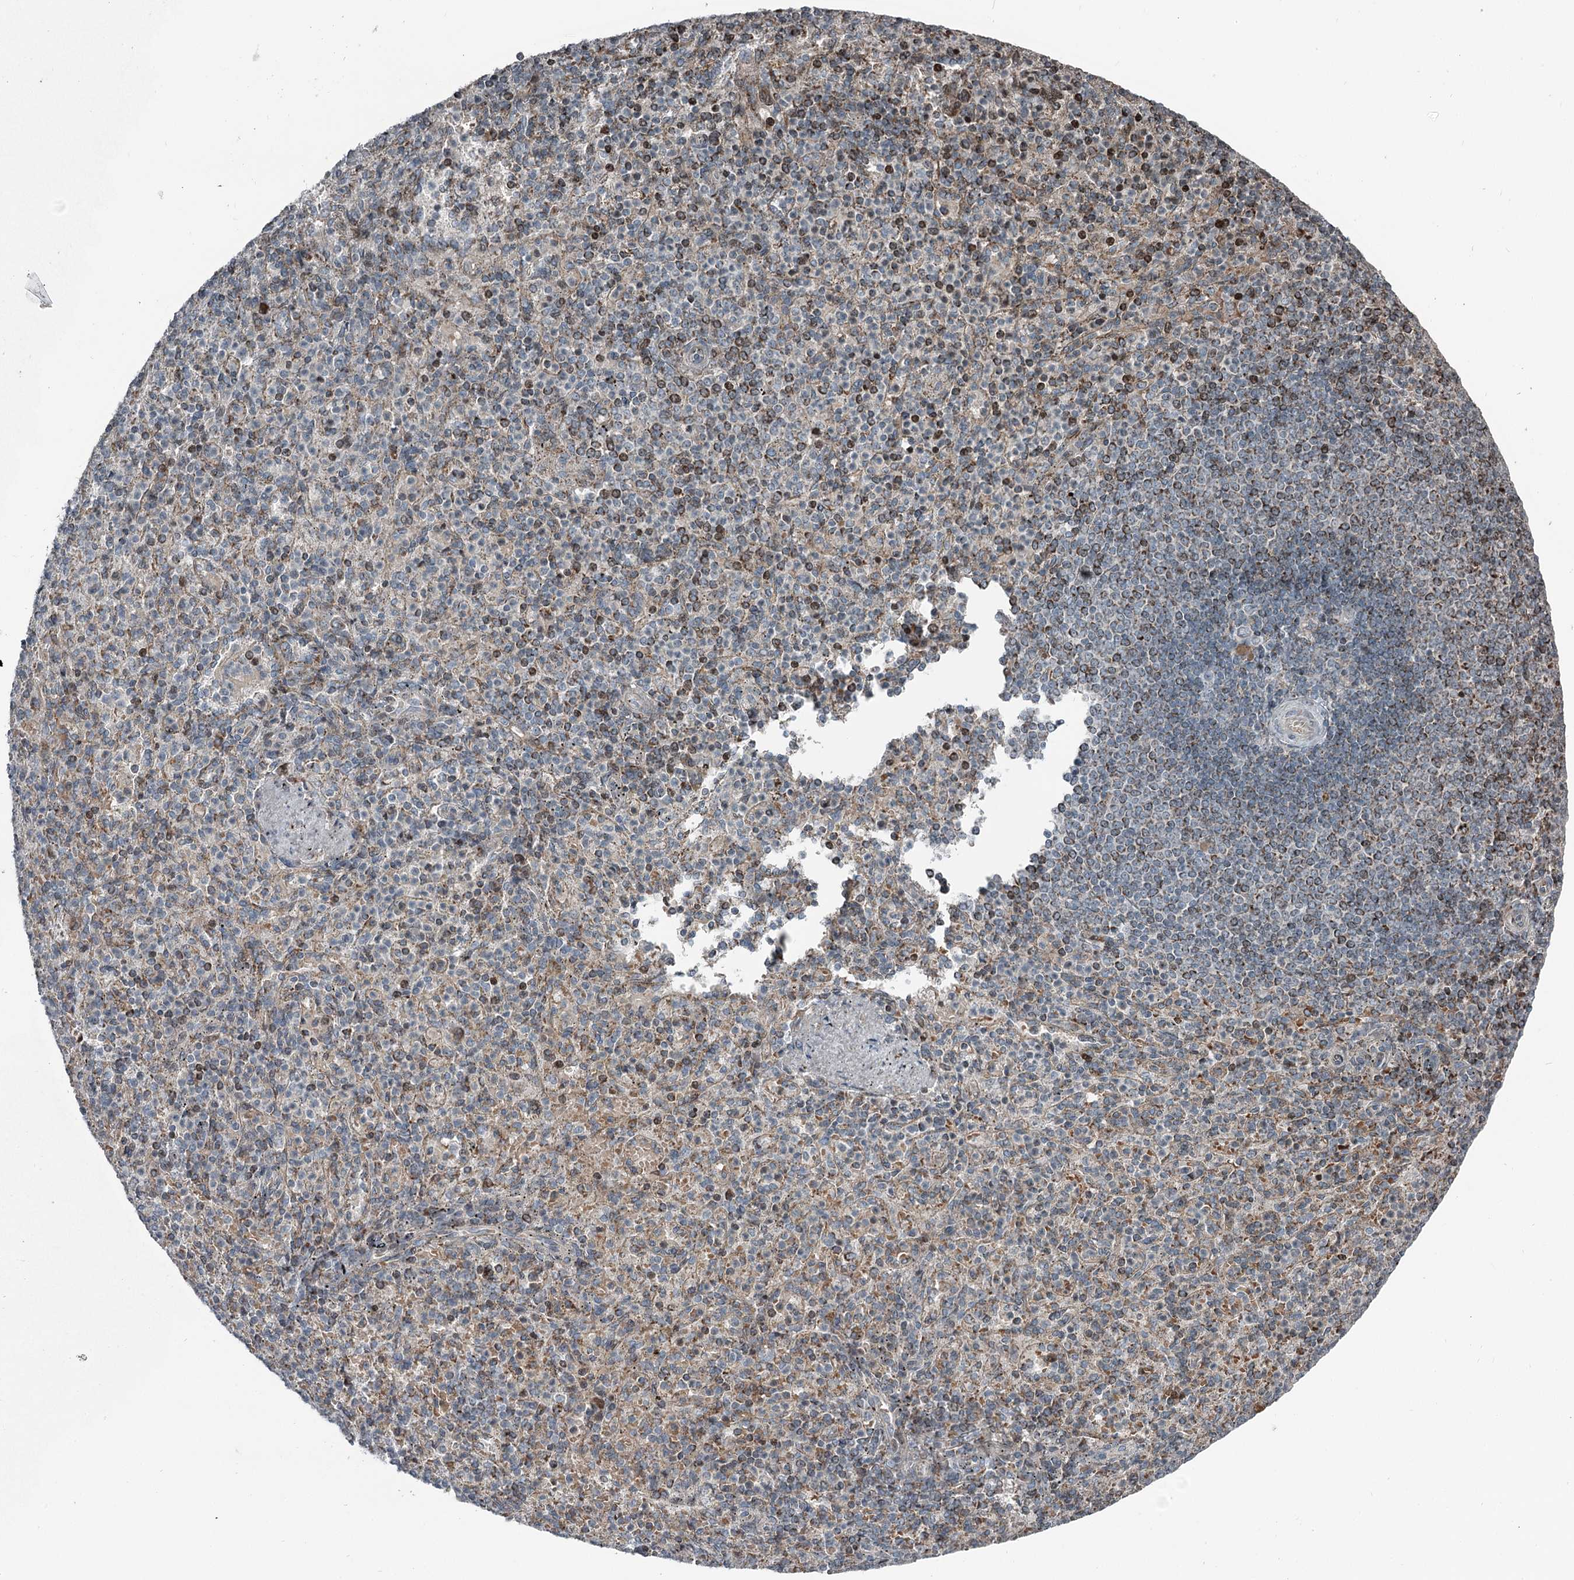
{"staining": {"intensity": "moderate", "quantity": "<25%", "location": "cytoplasmic/membranous"}, "tissue": "spleen", "cell_type": "Cells in red pulp", "image_type": "normal", "snomed": [{"axis": "morphology", "description": "Normal tissue, NOS"}, {"axis": "topography", "description": "Spleen"}], "caption": "Benign spleen demonstrates moderate cytoplasmic/membranous staining in approximately <25% of cells in red pulp.", "gene": "RASSF8", "patient": {"sex": "female", "age": 74}}